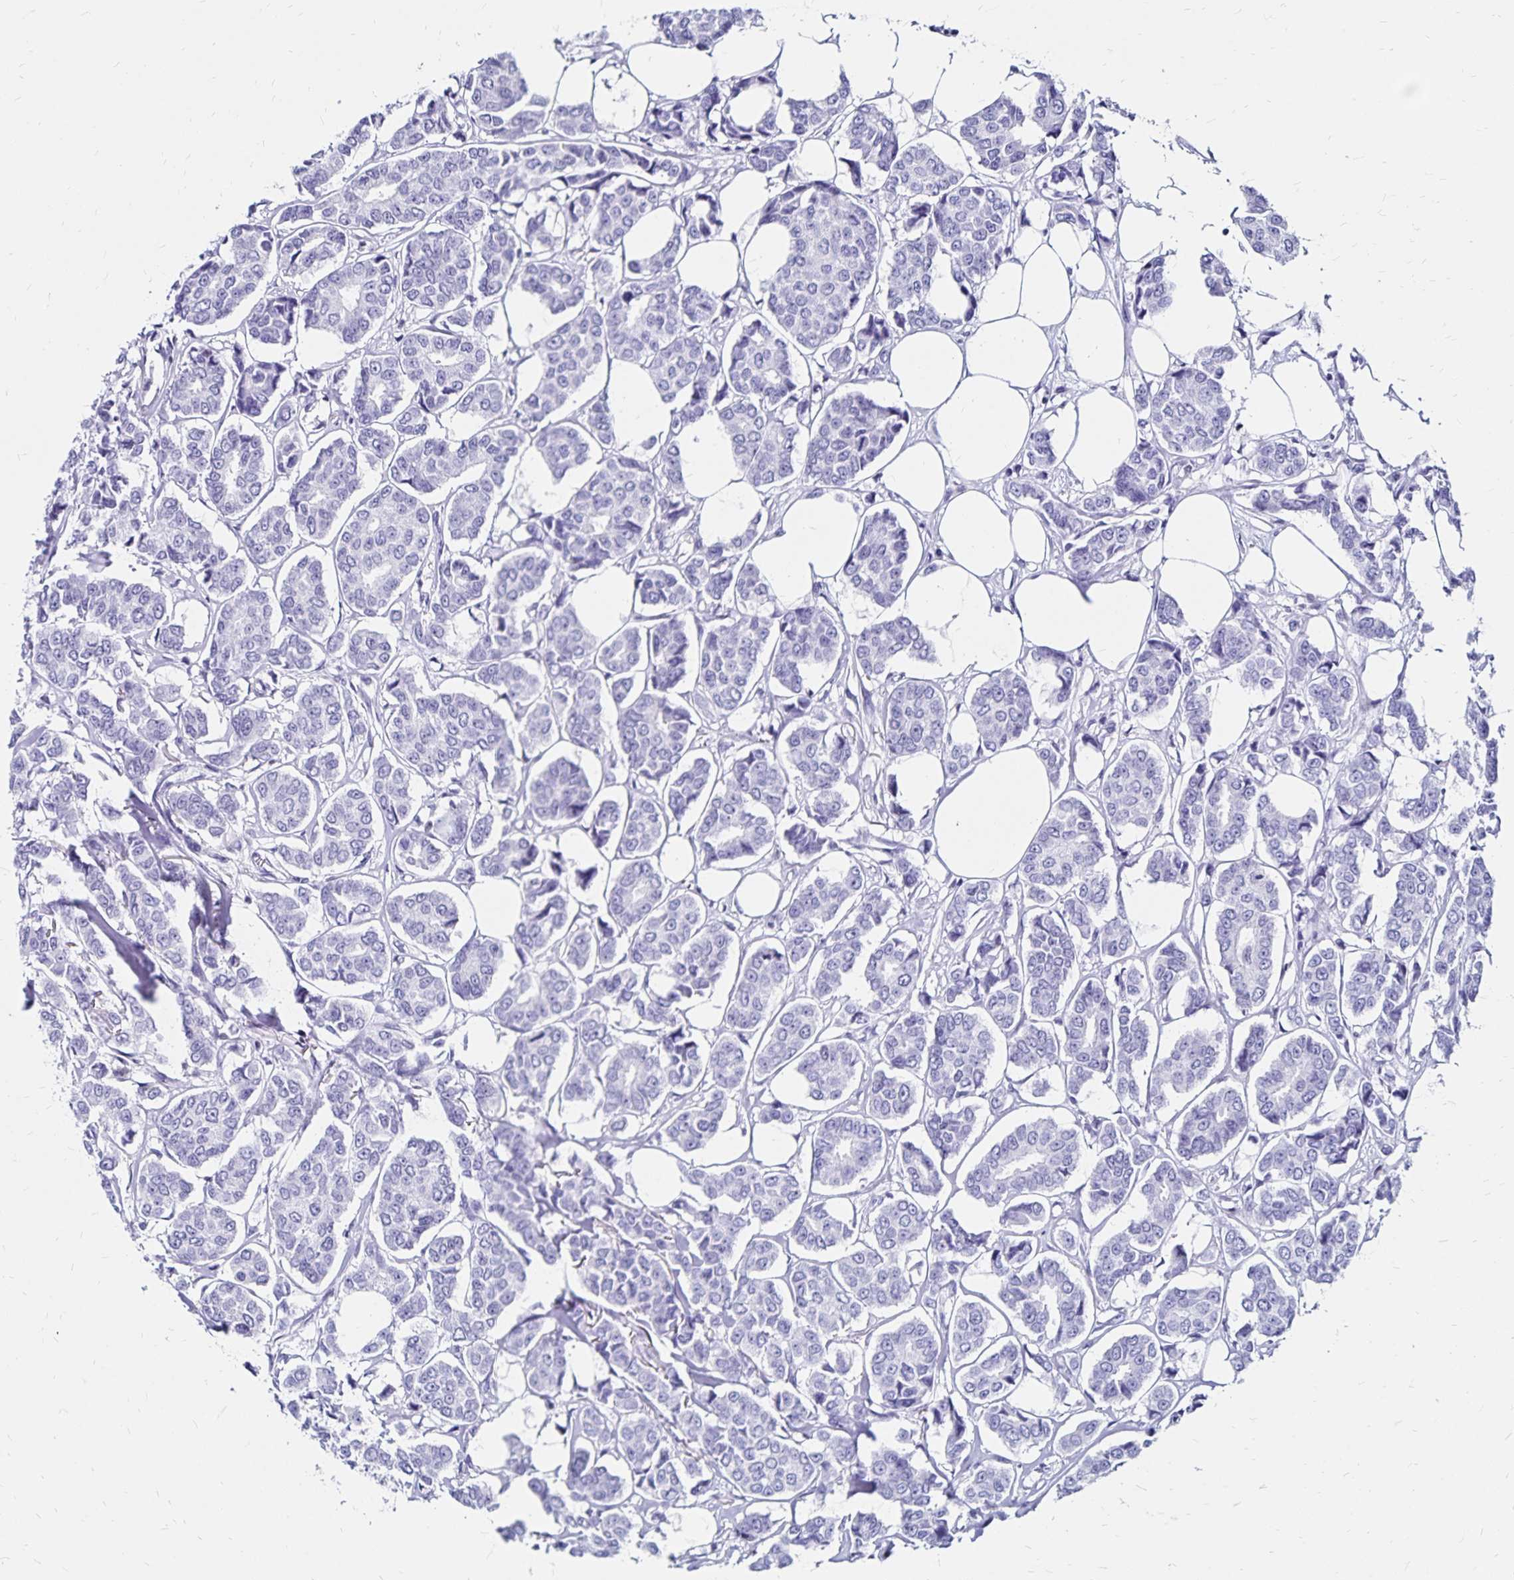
{"staining": {"intensity": "negative", "quantity": "none", "location": "none"}, "tissue": "breast cancer", "cell_type": "Tumor cells", "image_type": "cancer", "snomed": [{"axis": "morphology", "description": "Duct carcinoma"}, {"axis": "topography", "description": "Breast"}], "caption": "IHC image of neoplastic tissue: infiltrating ductal carcinoma (breast) stained with DAB (3,3'-diaminobenzidine) exhibits no significant protein positivity in tumor cells.", "gene": "IKZF1", "patient": {"sex": "female", "age": 94}}